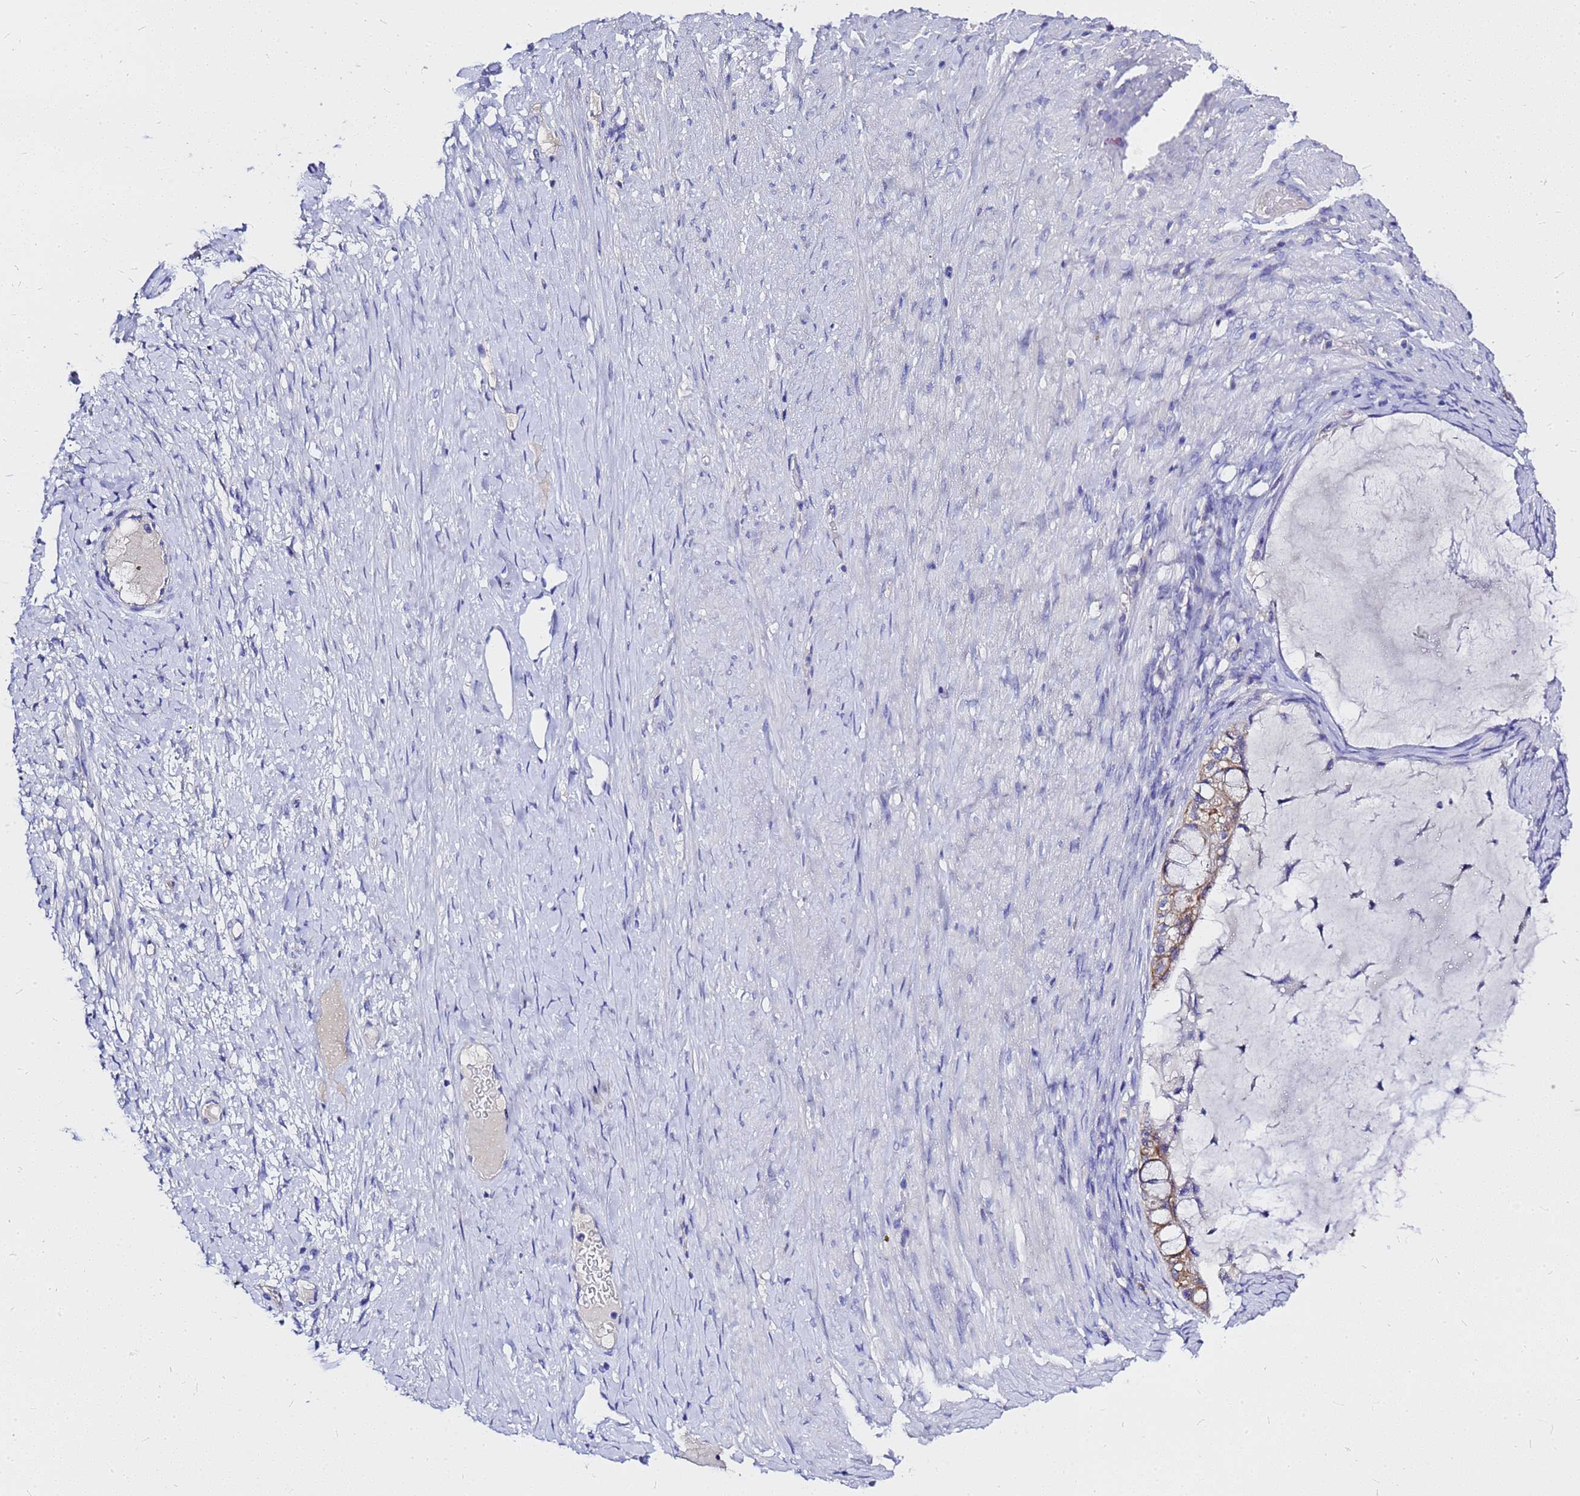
{"staining": {"intensity": "moderate", "quantity": ">75%", "location": "cytoplasmic/membranous"}, "tissue": "ovarian cancer", "cell_type": "Tumor cells", "image_type": "cancer", "snomed": [{"axis": "morphology", "description": "Cystadenocarcinoma, mucinous, NOS"}, {"axis": "topography", "description": "Ovary"}], "caption": "IHC photomicrograph of neoplastic tissue: human ovarian cancer stained using immunohistochemistry (IHC) displays medium levels of moderate protein expression localized specifically in the cytoplasmic/membranous of tumor cells, appearing as a cytoplasmic/membranous brown color.", "gene": "OR52E2", "patient": {"sex": "female", "age": 61}}